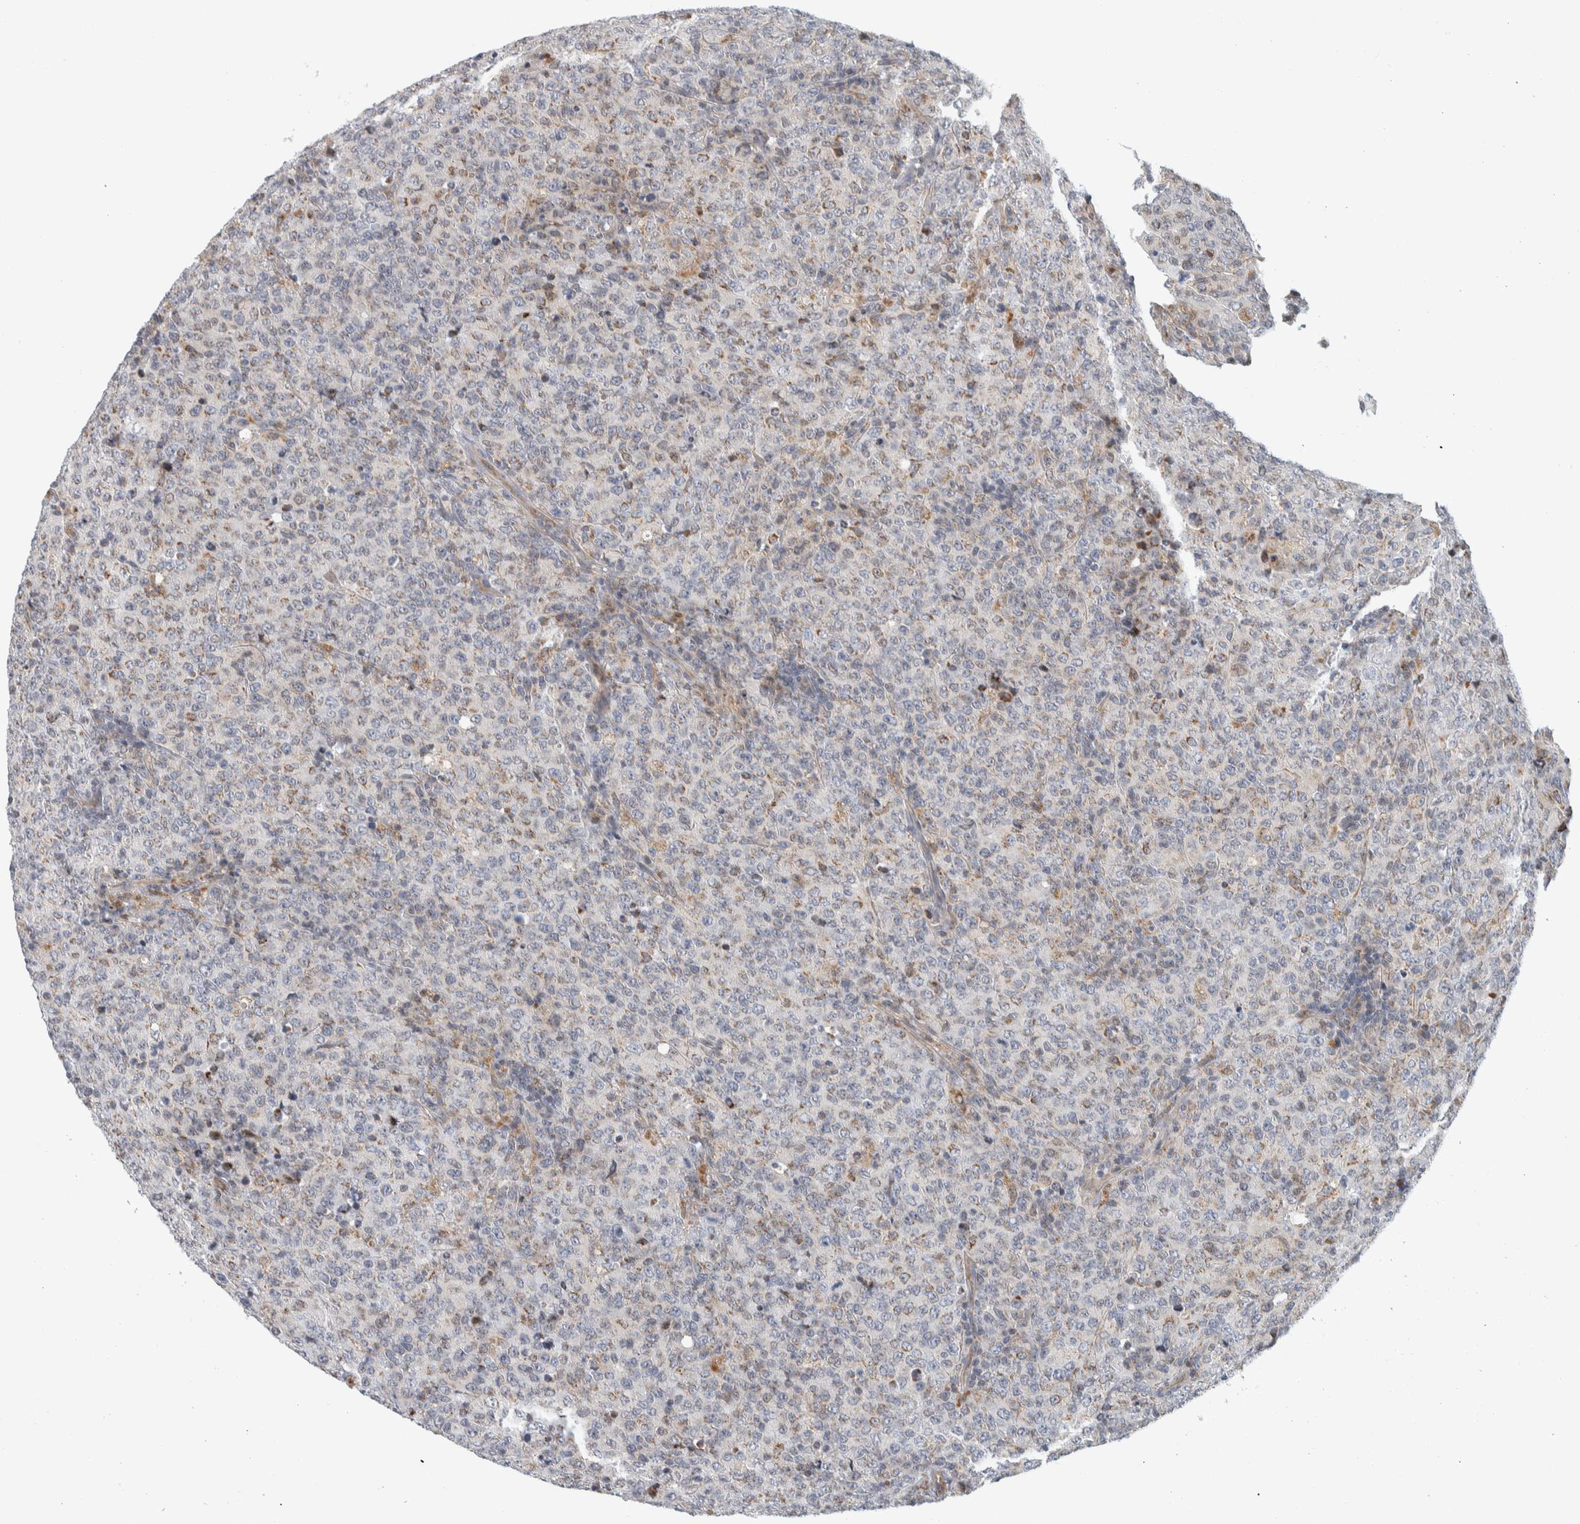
{"staining": {"intensity": "weak", "quantity": "<25%", "location": "cytoplasmic/membranous"}, "tissue": "lymphoma", "cell_type": "Tumor cells", "image_type": "cancer", "snomed": [{"axis": "morphology", "description": "Malignant lymphoma, non-Hodgkin's type, High grade"}, {"axis": "topography", "description": "Tonsil"}], "caption": "A histopathology image of high-grade malignant lymphoma, non-Hodgkin's type stained for a protein displays no brown staining in tumor cells.", "gene": "AFP", "patient": {"sex": "female", "age": 36}}